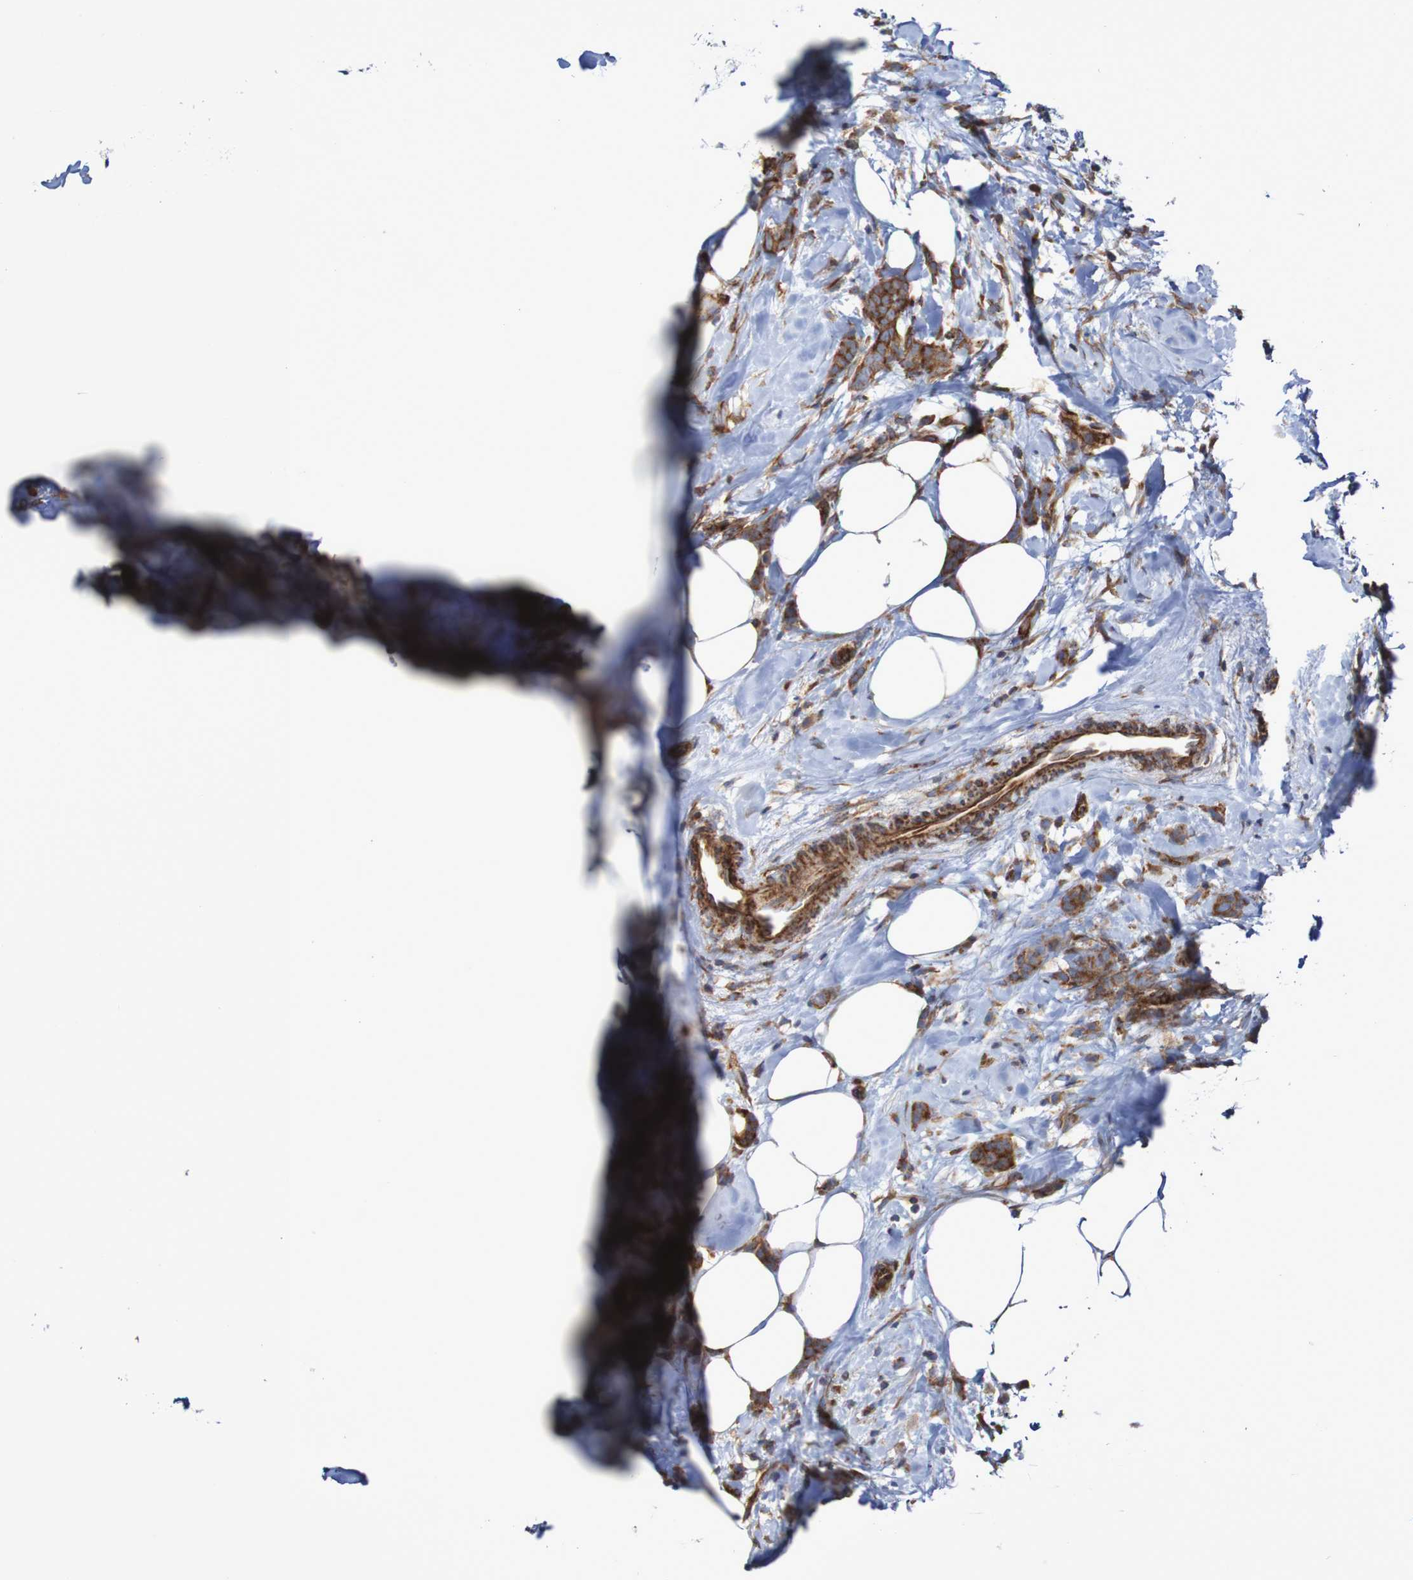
{"staining": {"intensity": "moderate", "quantity": ">75%", "location": "cytoplasmic/membranous"}, "tissue": "breast cancer", "cell_type": "Tumor cells", "image_type": "cancer", "snomed": [{"axis": "morphology", "description": "Lobular carcinoma, in situ"}, {"axis": "morphology", "description": "Lobular carcinoma"}, {"axis": "topography", "description": "Breast"}], "caption": "A high-resolution micrograph shows immunohistochemistry staining of breast cancer (lobular carcinoma in situ), which displays moderate cytoplasmic/membranous staining in about >75% of tumor cells.", "gene": "FXR2", "patient": {"sex": "female", "age": 41}}